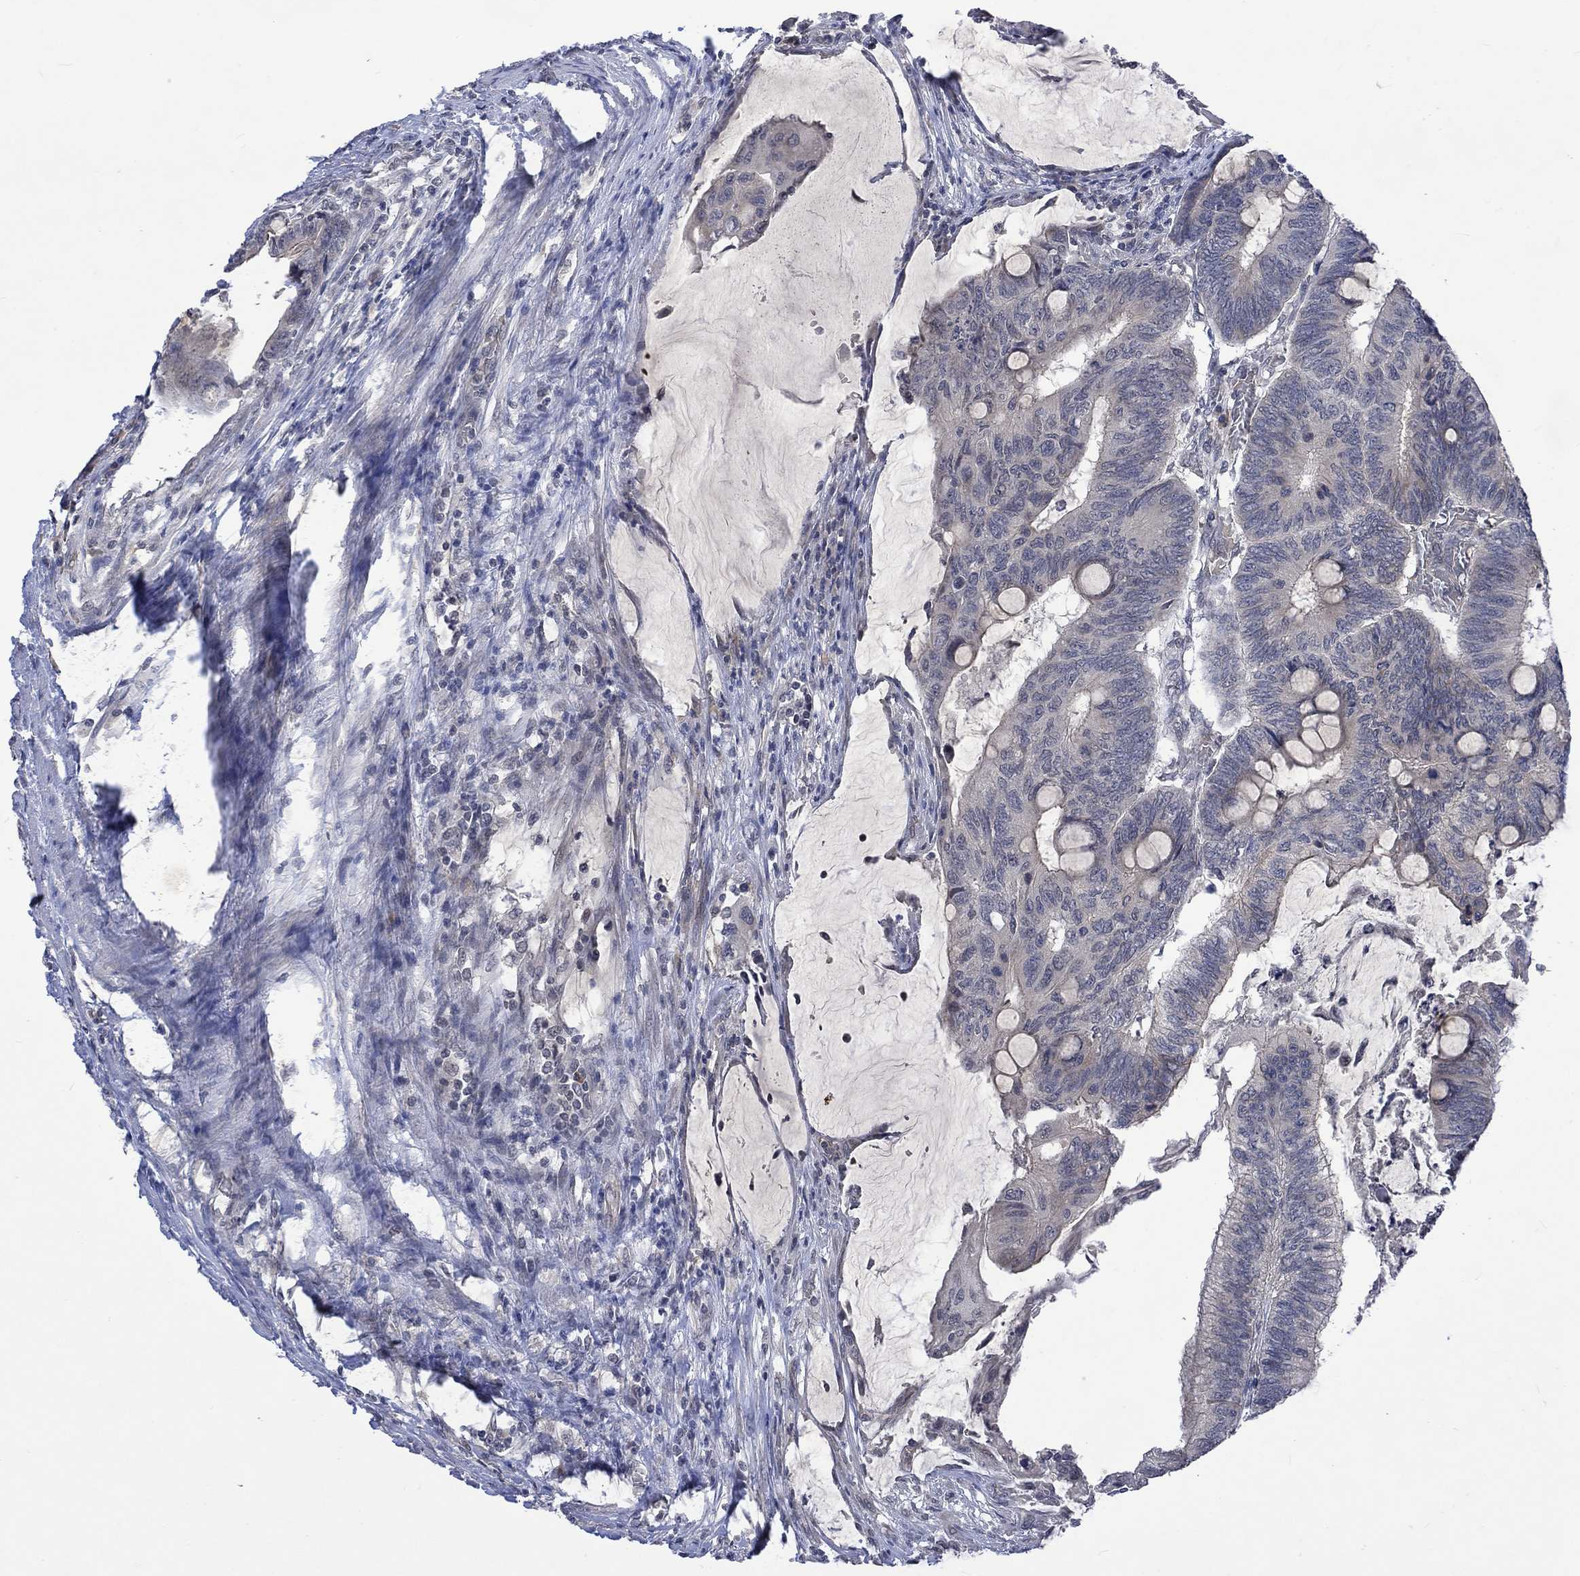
{"staining": {"intensity": "moderate", "quantity": "<25%", "location": "cytoplasmic/membranous"}, "tissue": "colorectal cancer", "cell_type": "Tumor cells", "image_type": "cancer", "snomed": [{"axis": "morphology", "description": "Normal tissue, NOS"}, {"axis": "morphology", "description": "Adenocarcinoma, NOS"}, {"axis": "topography", "description": "Rectum"}, {"axis": "topography", "description": "Peripheral nerve tissue"}], "caption": "Protein analysis of adenocarcinoma (colorectal) tissue displays moderate cytoplasmic/membranous staining in about <25% of tumor cells.", "gene": "GRIN2D", "patient": {"sex": "male", "age": 92}}